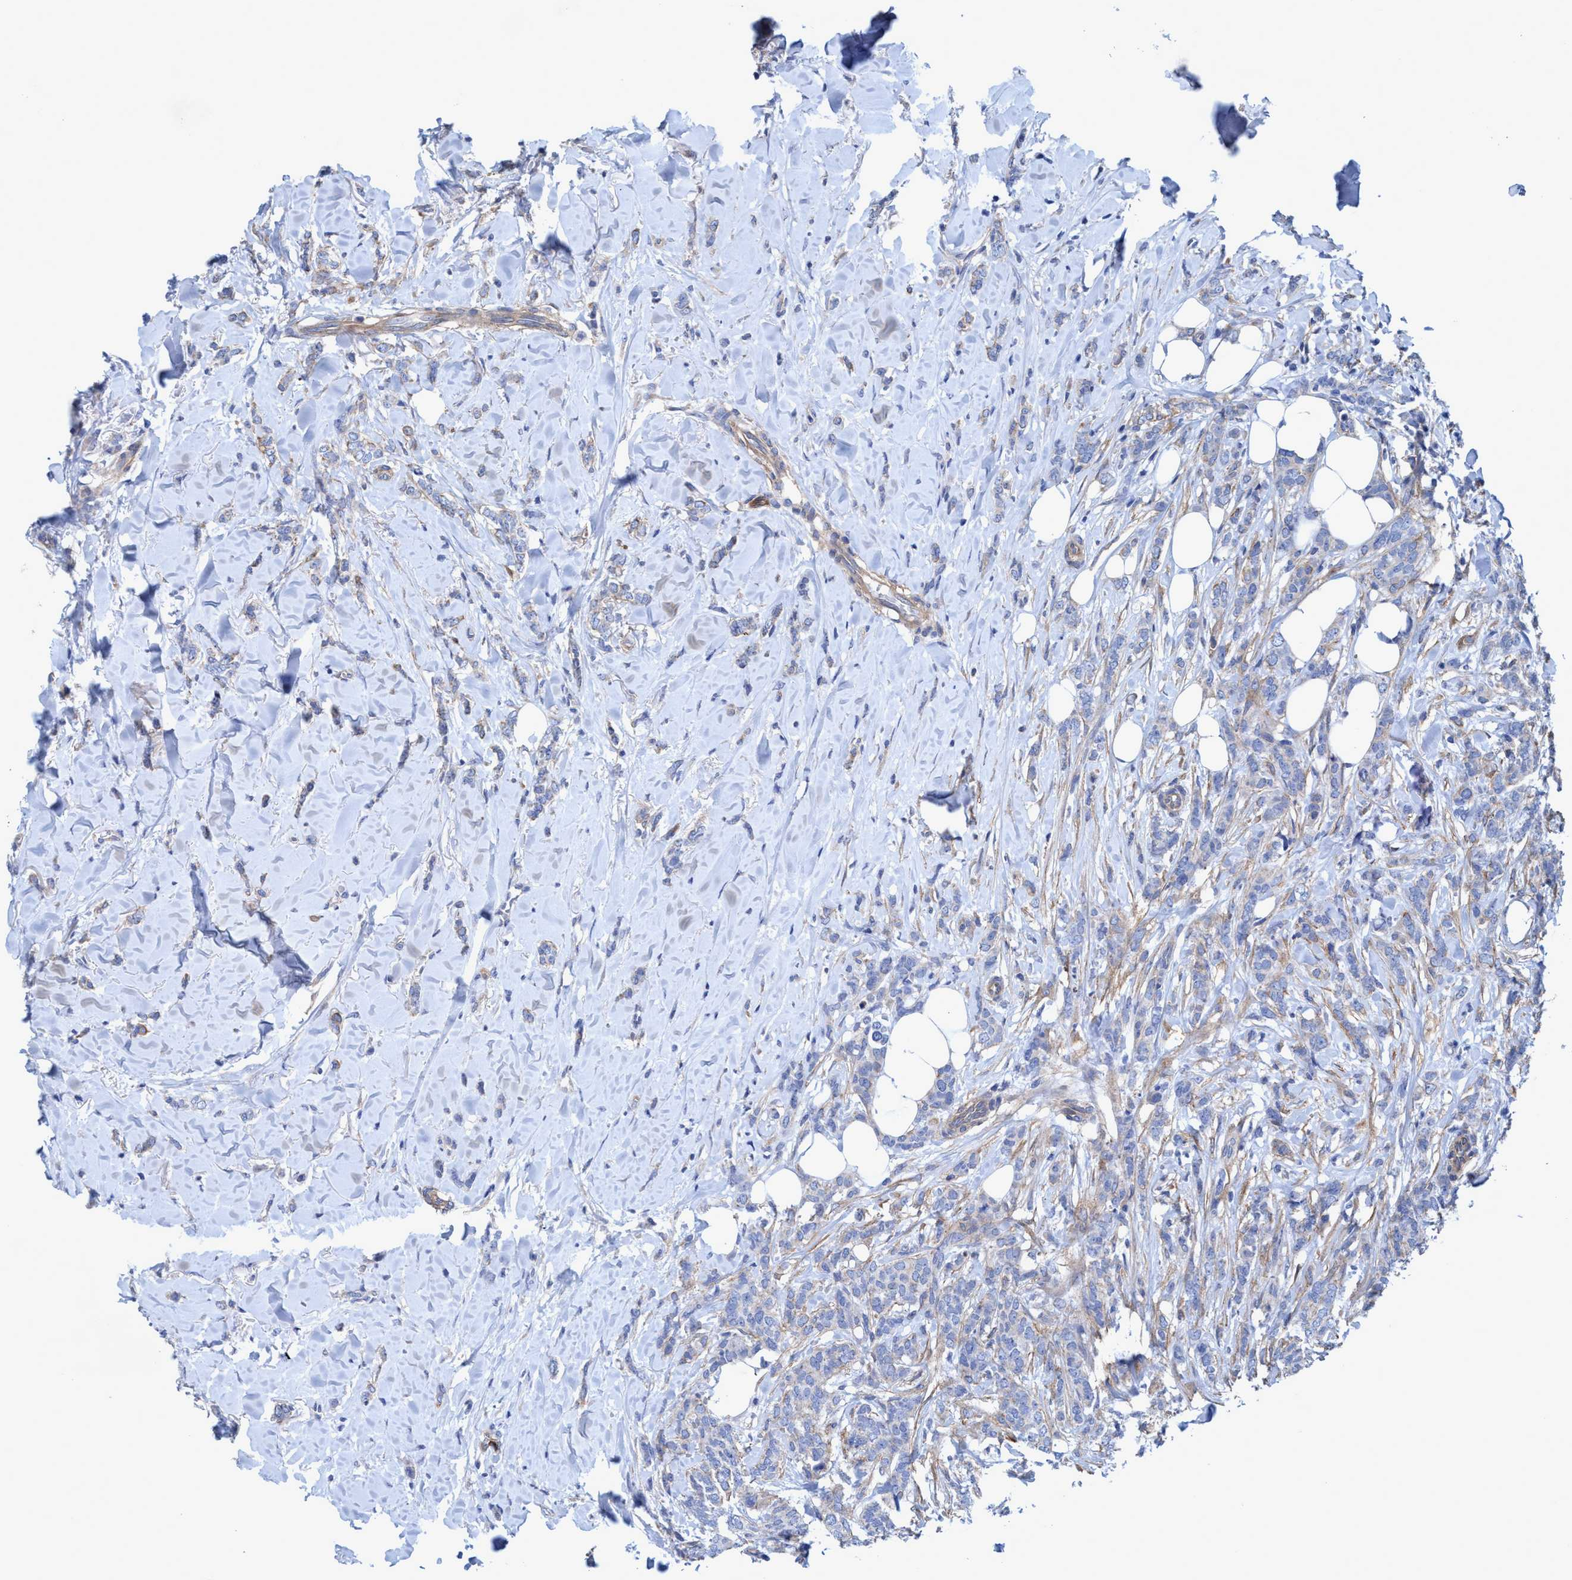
{"staining": {"intensity": "weak", "quantity": "<25%", "location": "cytoplasmic/membranous"}, "tissue": "breast cancer", "cell_type": "Tumor cells", "image_type": "cancer", "snomed": [{"axis": "morphology", "description": "Lobular carcinoma"}, {"axis": "topography", "description": "Skin"}, {"axis": "topography", "description": "Breast"}], "caption": "Tumor cells are negative for brown protein staining in breast lobular carcinoma.", "gene": "GULP1", "patient": {"sex": "female", "age": 46}}